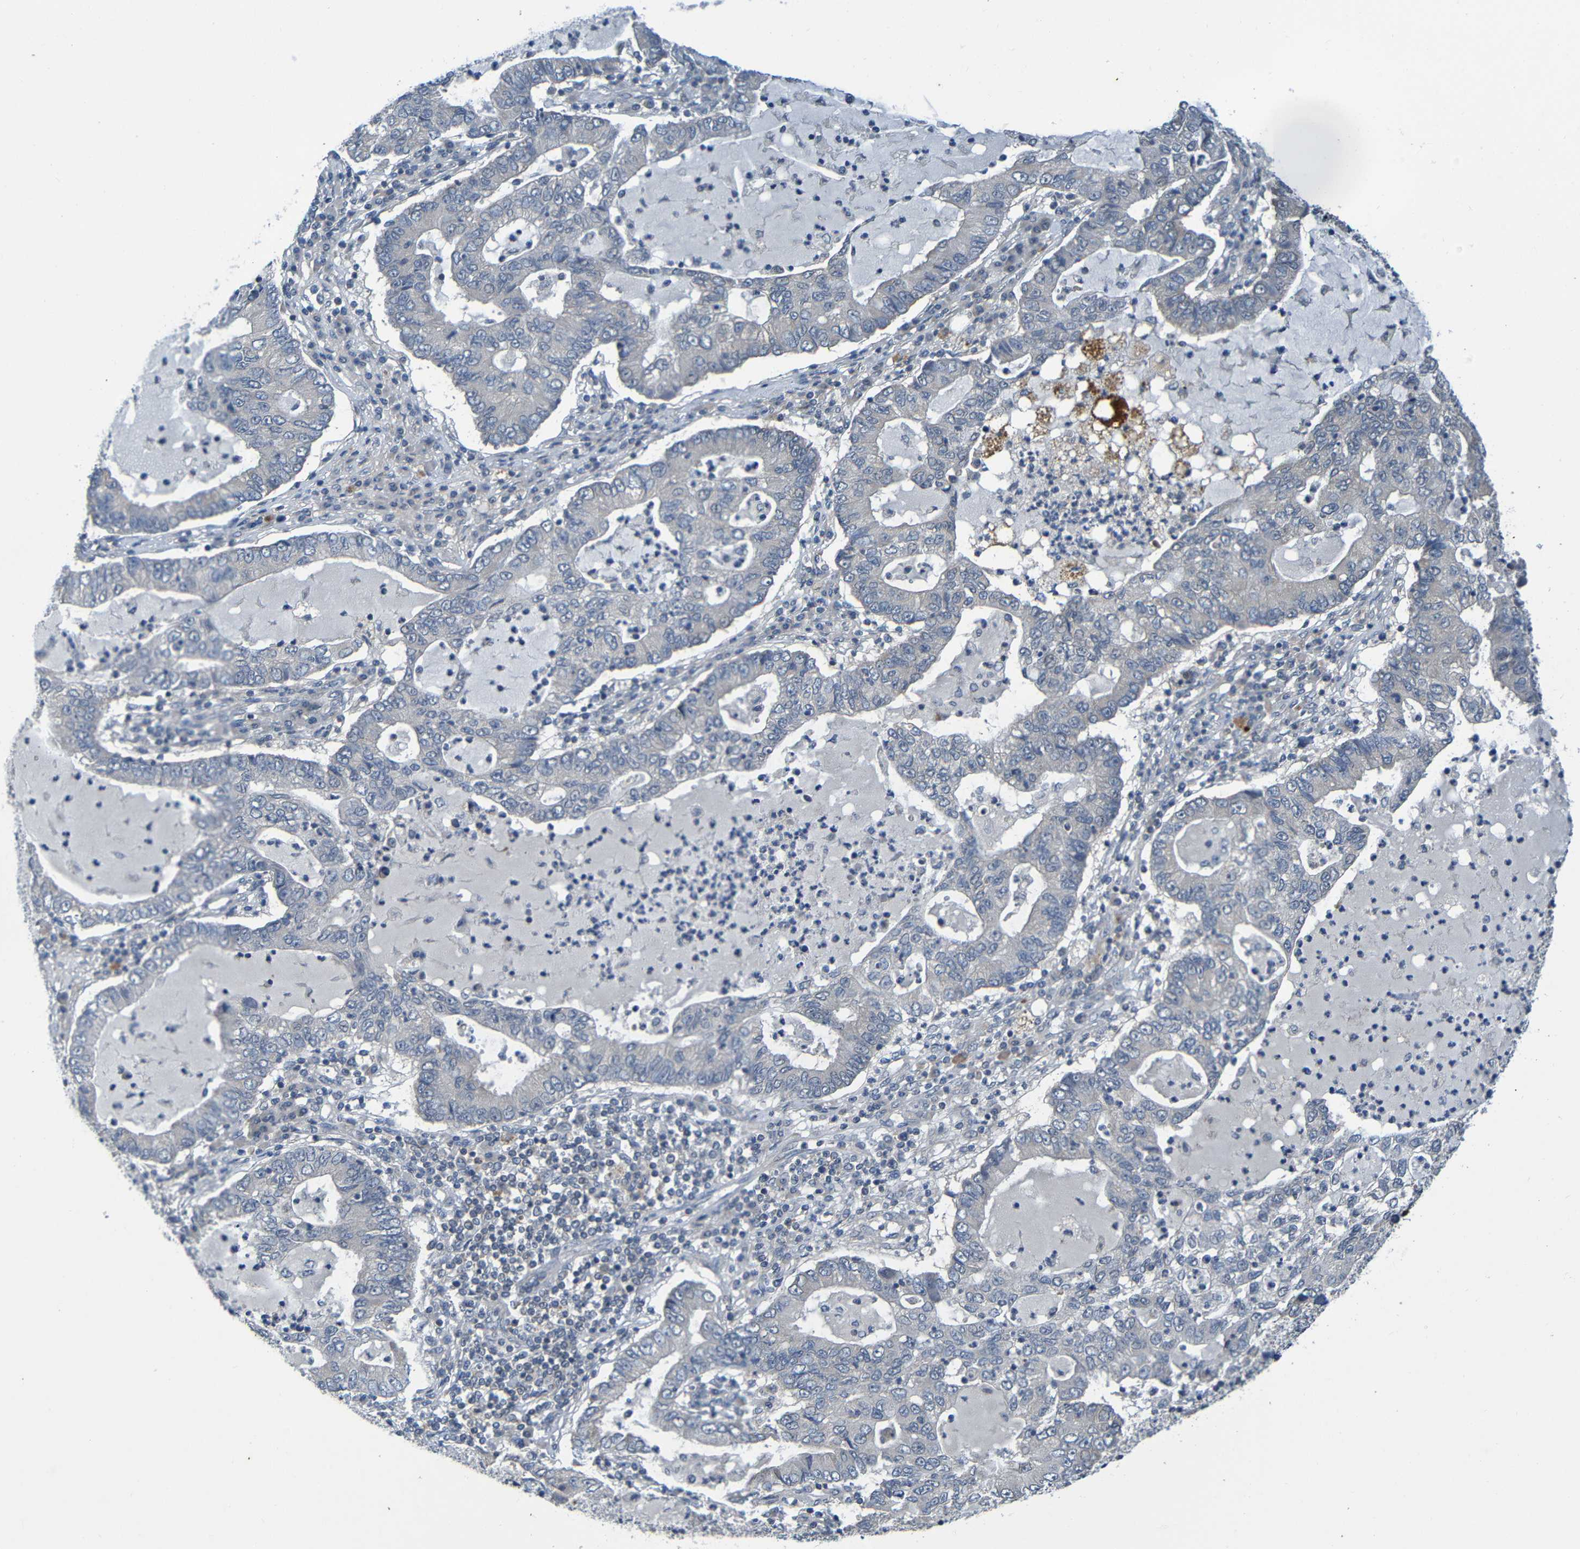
{"staining": {"intensity": "negative", "quantity": "none", "location": "none"}, "tissue": "lung cancer", "cell_type": "Tumor cells", "image_type": "cancer", "snomed": [{"axis": "morphology", "description": "Adenocarcinoma, NOS"}, {"axis": "topography", "description": "Lung"}], "caption": "This histopathology image is of lung adenocarcinoma stained with immunohistochemistry to label a protein in brown with the nuclei are counter-stained blue. There is no expression in tumor cells.", "gene": "CYP4F2", "patient": {"sex": "female", "age": 51}}